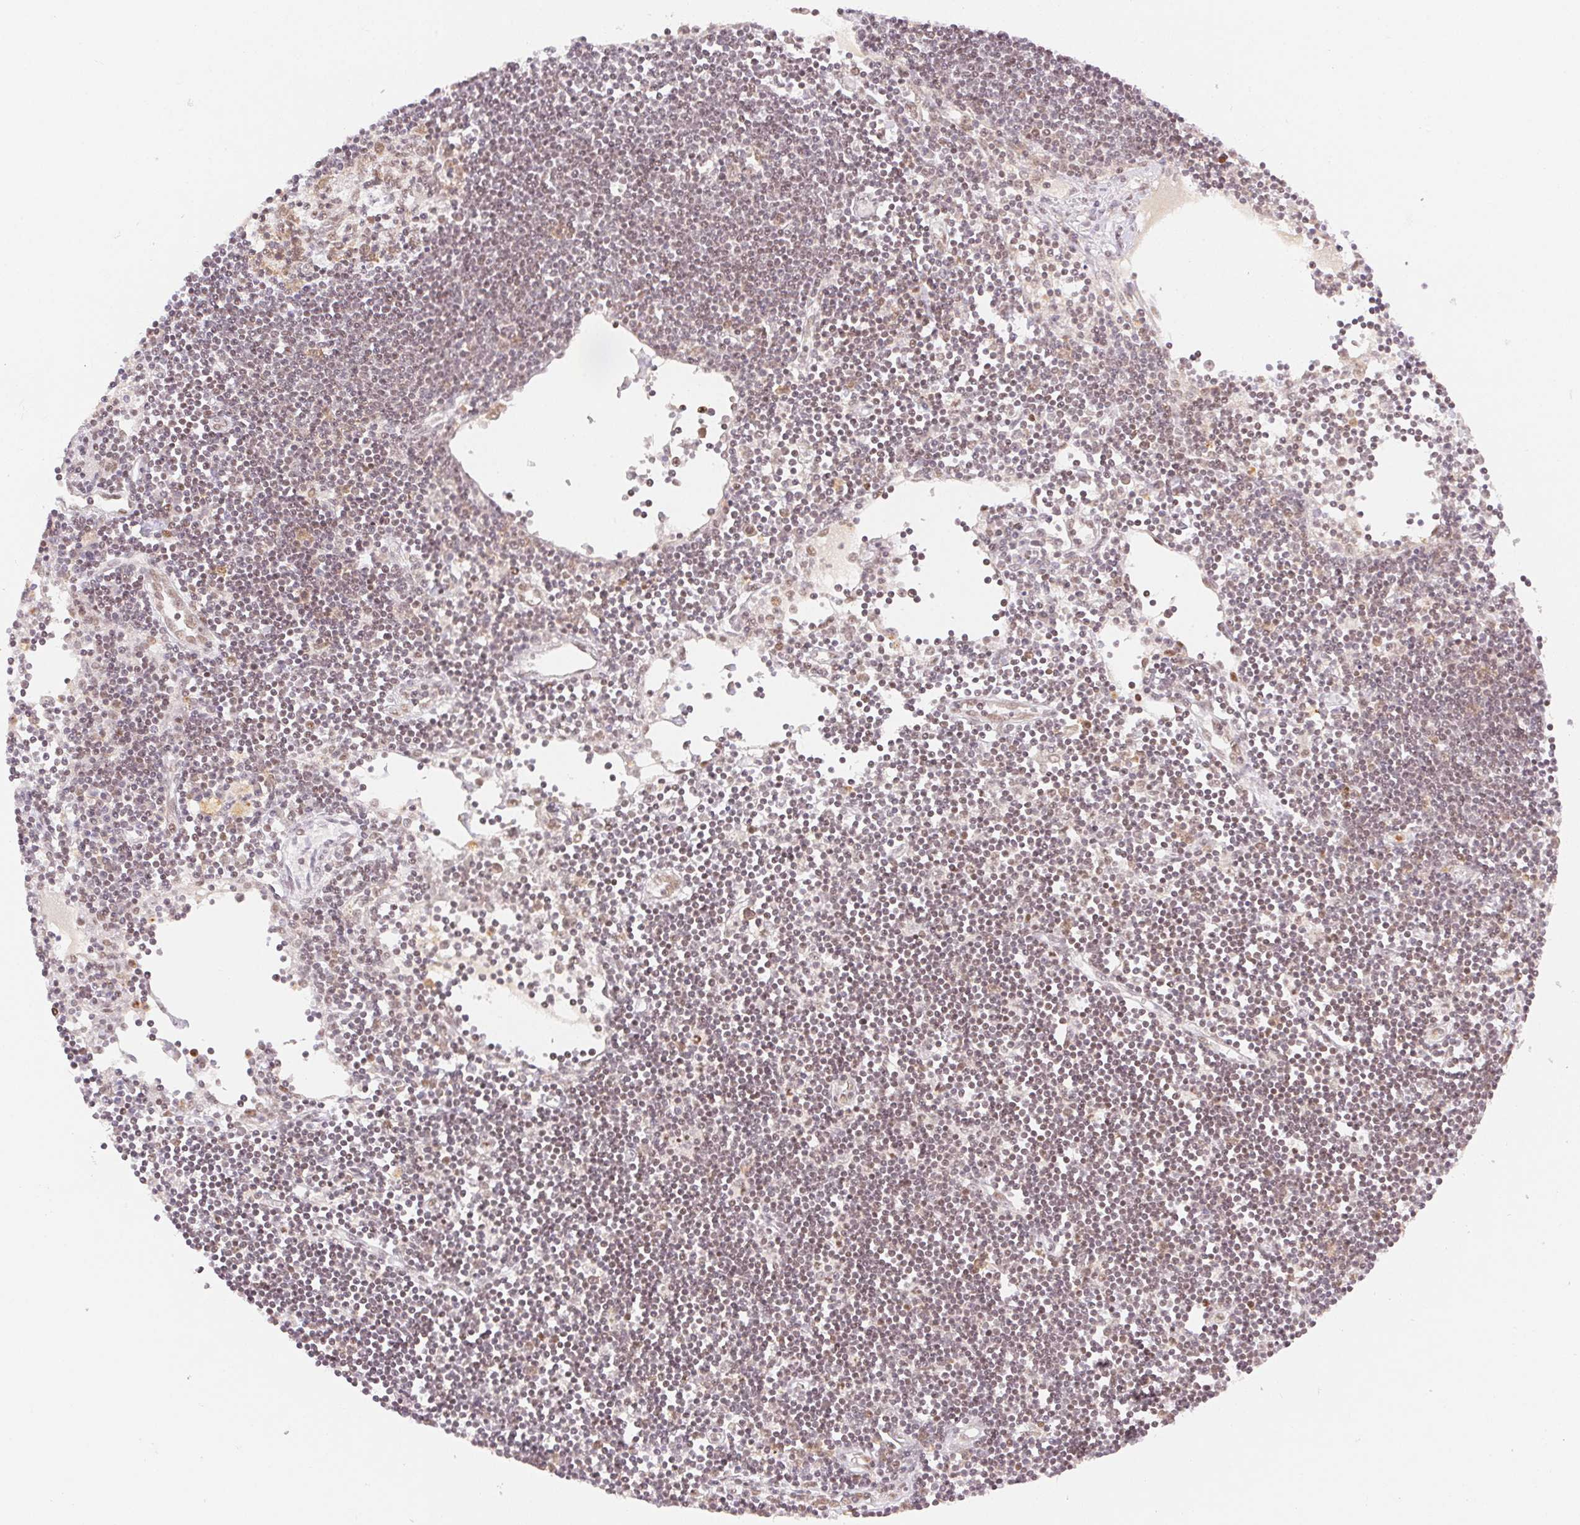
{"staining": {"intensity": "moderate", "quantity": "25%-75%", "location": "nuclear"}, "tissue": "lymph node", "cell_type": "Germinal center cells", "image_type": "normal", "snomed": [{"axis": "morphology", "description": "Normal tissue, NOS"}, {"axis": "topography", "description": "Lymph node"}], "caption": "High-power microscopy captured an immunohistochemistry (IHC) histopathology image of unremarkable lymph node, revealing moderate nuclear staining in approximately 25%-75% of germinal center cells.", "gene": "H2AZ1", "patient": {"sex": "female", "age": 65}}